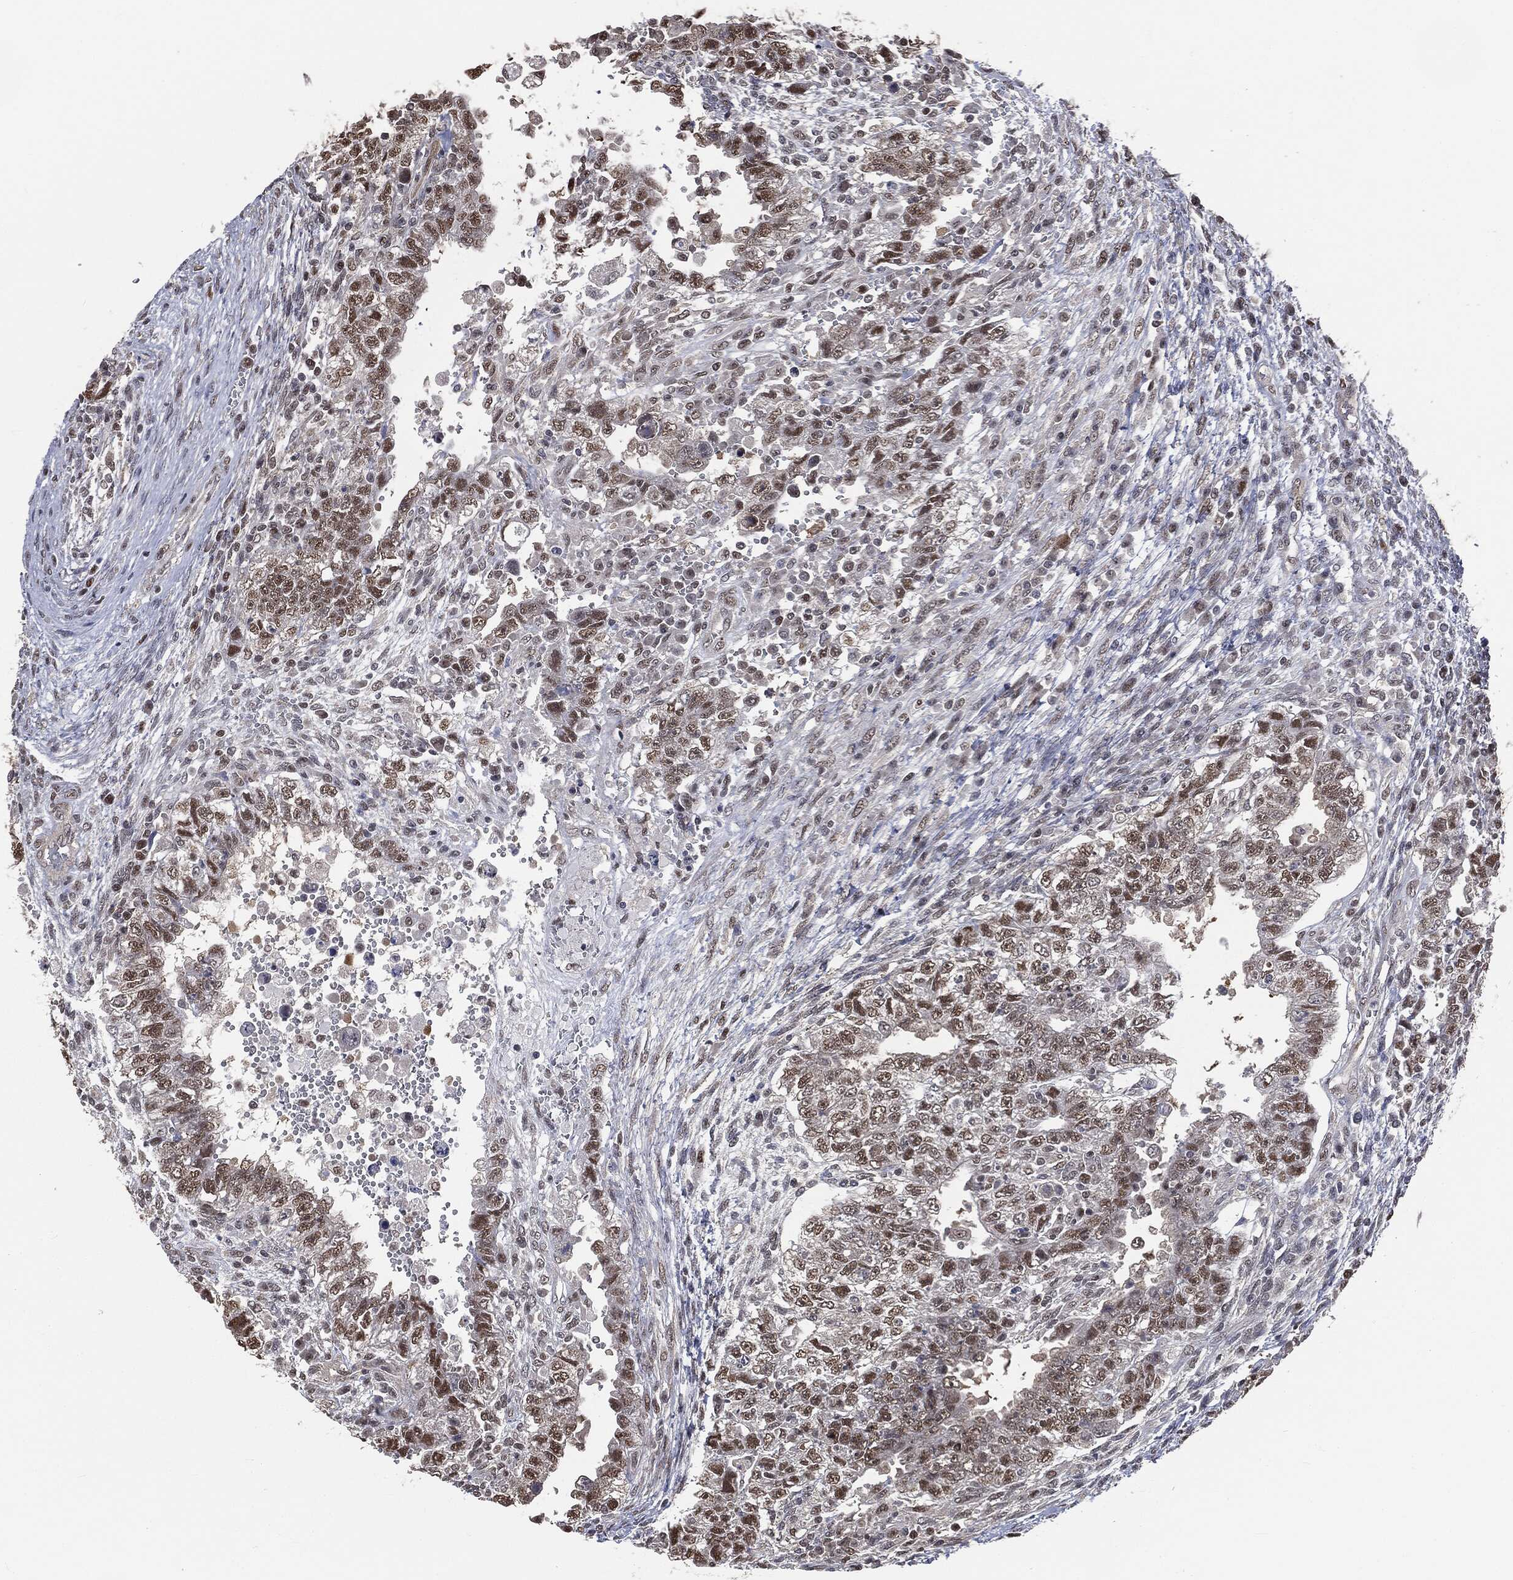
{"staining": {"intensity": "moderate", "quantity": "25%-75%", "location": "nuclear"}, "tissue": "testis cancer", "cell_type": "Tumor cells", "image_type": "cancer", "snomed": [{"axis": "morphology", "description": "Carcinoma, Embryonal, NOS"}, {"axis": "topography", "description": "Testis"}], "caption": "Human testis cancer (embryonal carcinoma) stained with a protein marker displays moderate staining in tumor cells.", "gene": "SHLD2", "patient": {"sex": "male", "age": 26}}